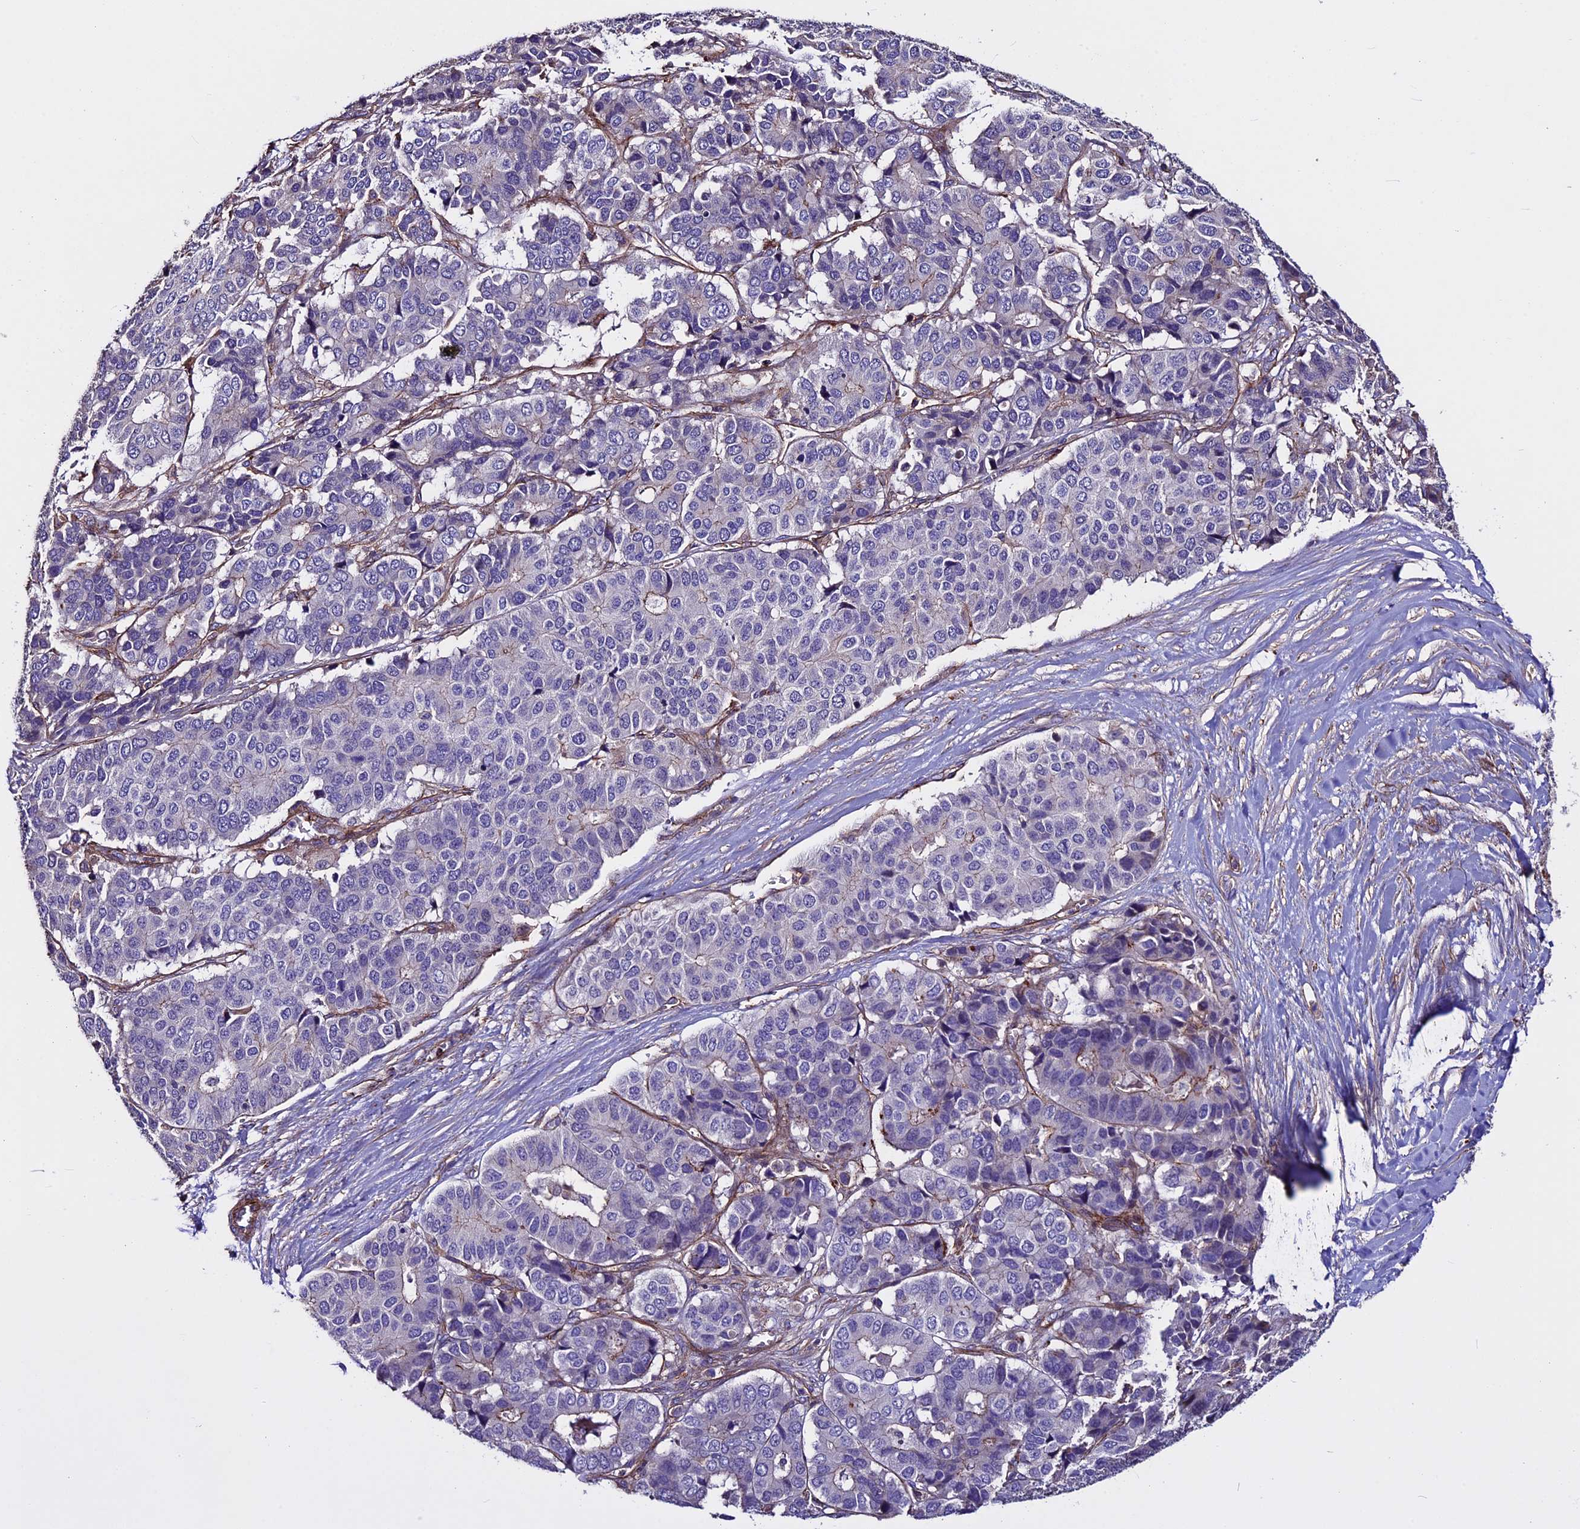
{"staining": {"intensity": "weak", "quantity": "<25%", "location": "cytoplasmic/membranous"}, "tissue": "pancreatic cancer", "cell_type": "Tumor cells", "image_type": "cancer", "snomed": [{"axis": "morphology", "description": "Adenocarcinoma, NOS"}, {"axis": "topography", "description": "Pancreas"}], "caption": "The micrograph exhibits no staining of tumor cells in pancreatic cancer (adenocarcinoma). (Stains: DAB (3,3'-diaminobenzidine) IHC with hematoxylin counter stain, Microscopy: brightfield microscopy at high magnification).", "gene": "EVA1B", "patient": {"sex": "male", "age": 50}}